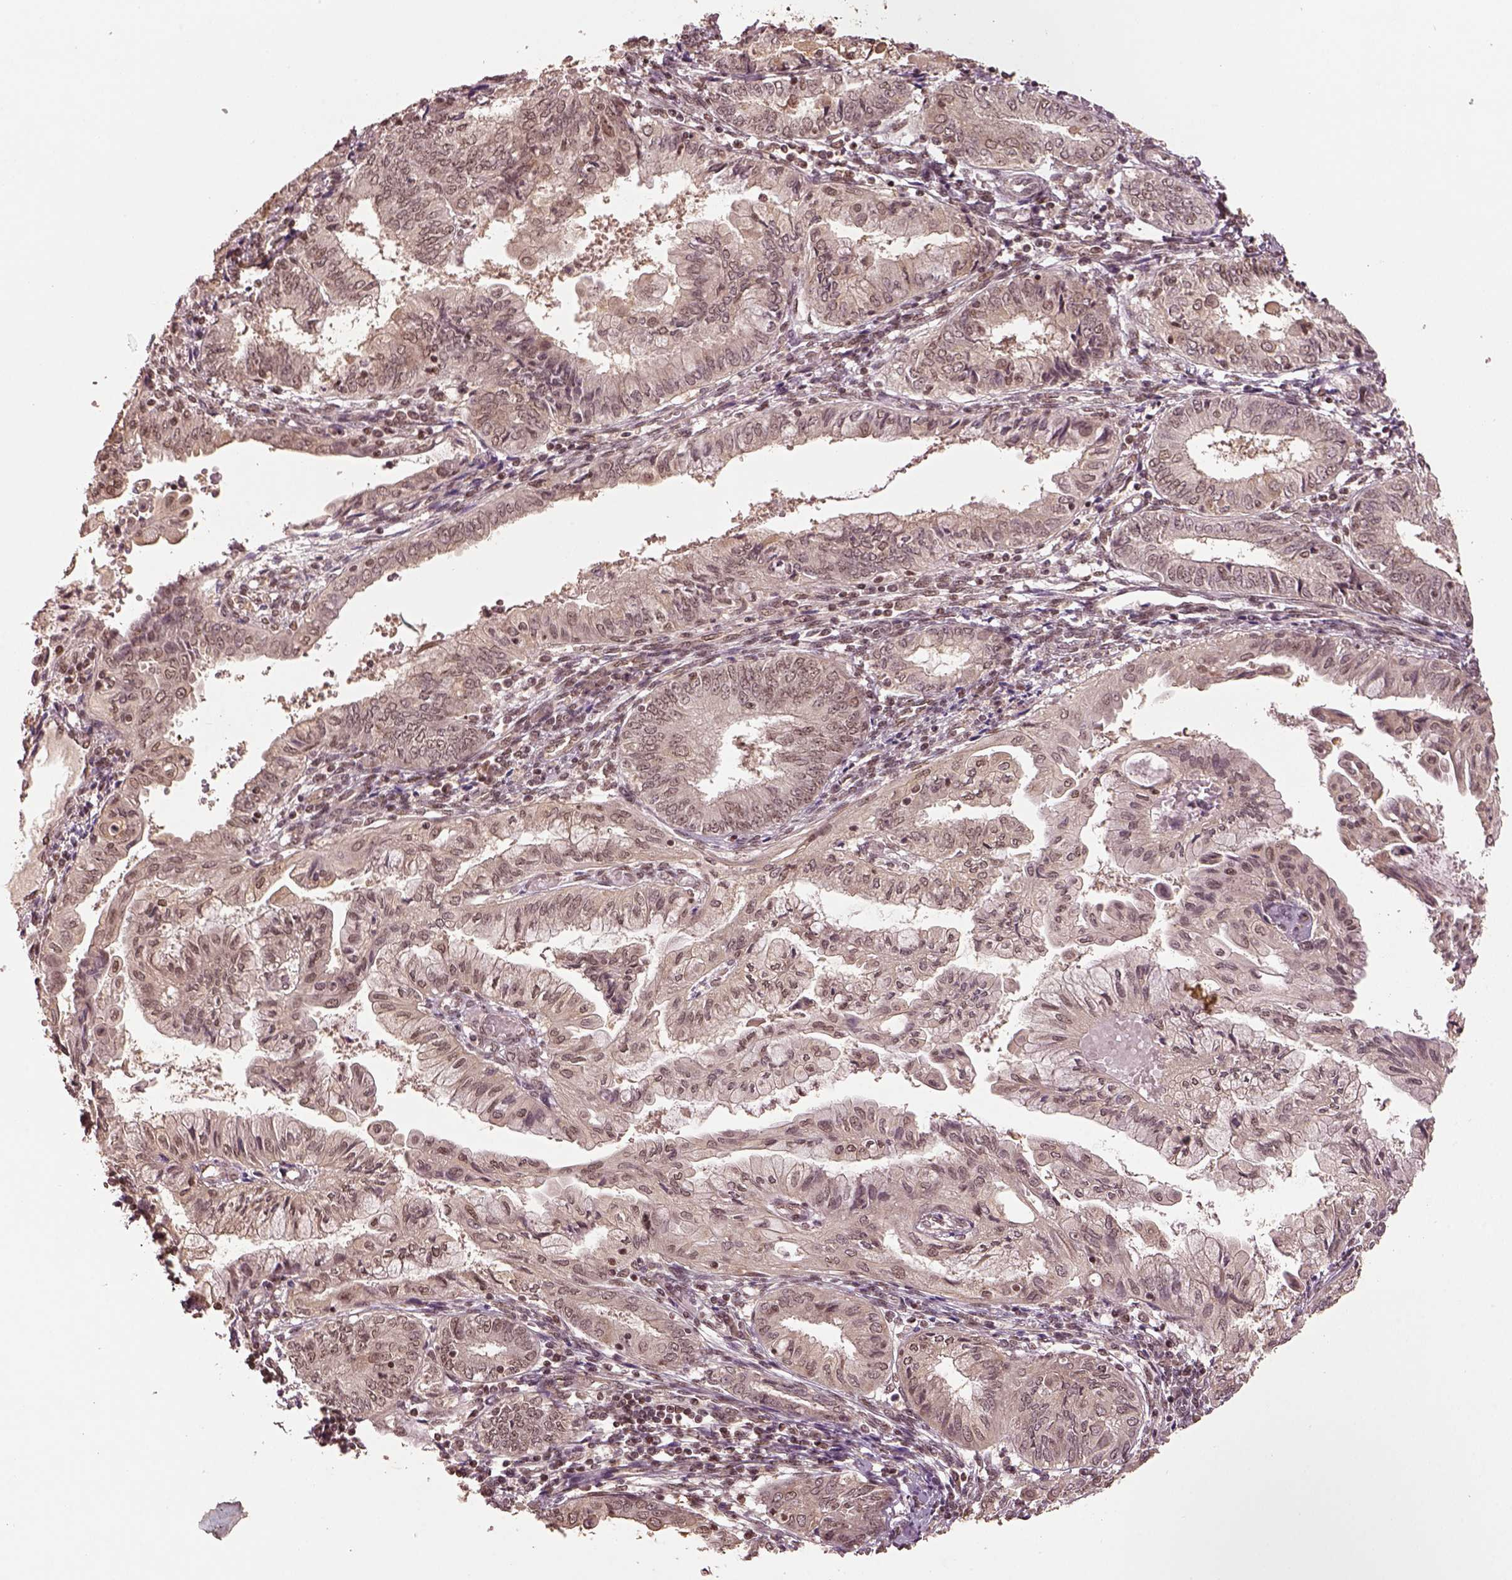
{"staining": {"intensity": "weak", "quantity": ">75%", "location": "nuclear"}, "tissue": "endometrial cancer", "cell_type": "Tumor cells", "image_type": "cancer", "snomed": [{"axis": "morphology", "description": "Adenocarcinoma, NOS"}, {"axis": "topography", "description": "Endometrium"}], "caption": "The micrograph demonstrates a brown stain indicating the presence of a protein in the nuclear of tumor cells in adenocarcinoma (endometrial).", "gene": "BRD9", "patient": {"sex": "female", "age": 68}}